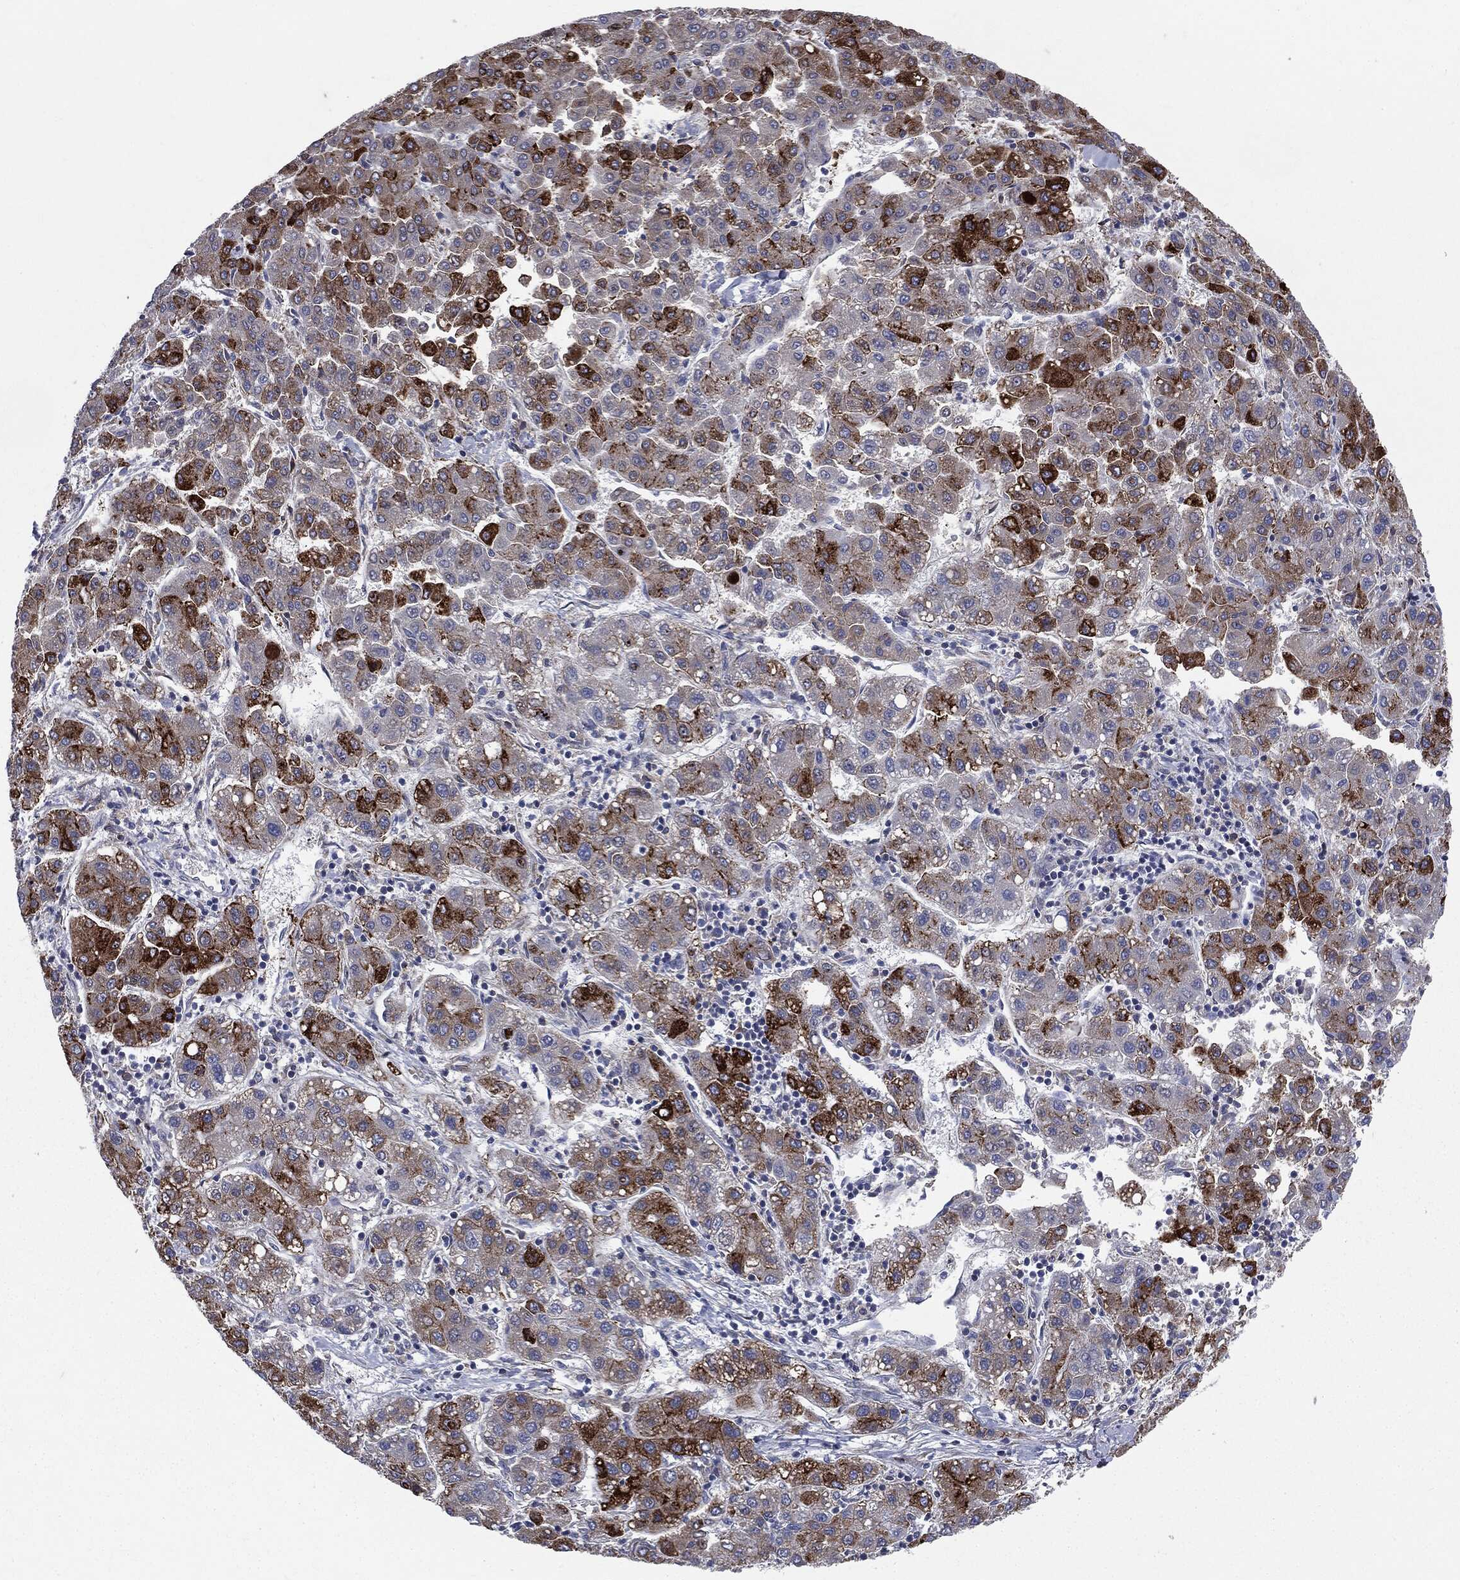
{"staining": {"intensity": "strong", "quantity": "<25%", "location": "cytoplasmic/membranous"}, "tissue": "liver cancer", "cell_type": "Tumor cells", "image_type": "cancer", "snomed": [{"axis": "morphology", "description": "Carcinoma, Hepatocellular, NOS"}, {"axis": "topography", "description": "Liver"}], "caption": "Protein expression analysis of hepatocellular carcinoma (liver) shows strong cytoplasmic/membranous staining in approximately <25% of tumor cells.", "gene": "PTGS2", "patient": {"sex": "male", "age": 65}}